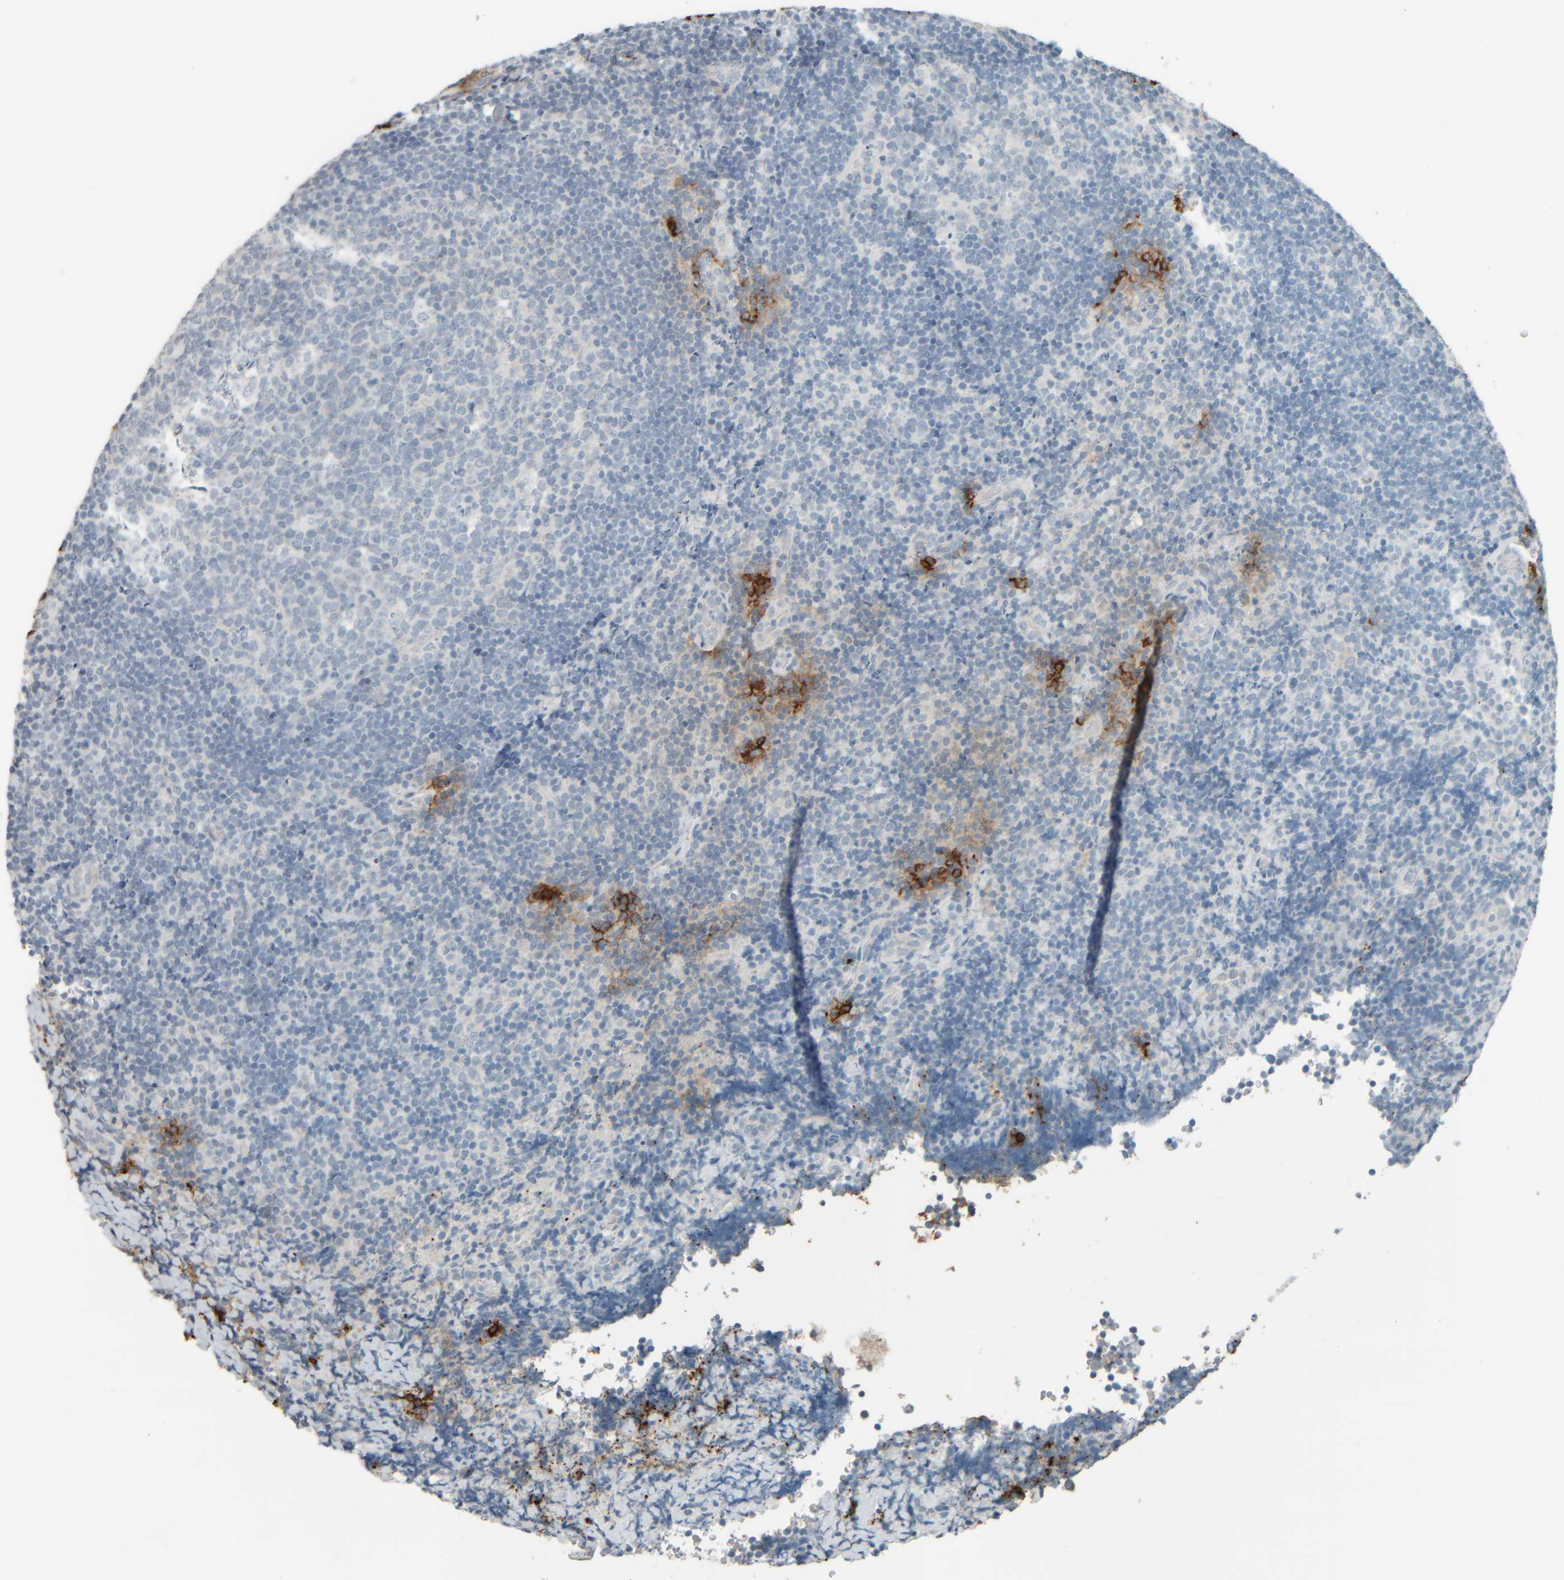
{"staining": {"intensity": "negative", "quantity": "none", "location": "none"}, "tissue": "tonsil", "cell_type": "Germinal center cells", "image_type": "normal", "snomed": [{"axis": "morphology", "description": "Normal tissue, NOS"}, {"axis": "topography", "description": "Tonsil"}], "caption": "Normal tonsil was stained to show a protein in brown. There is no significant positivity in germinal center cells. (Immunohistochemistry, brightfield microscopy, high magnification).", "gene": "TPSAB1", "patient": {"sex": "male", "age": 37}}